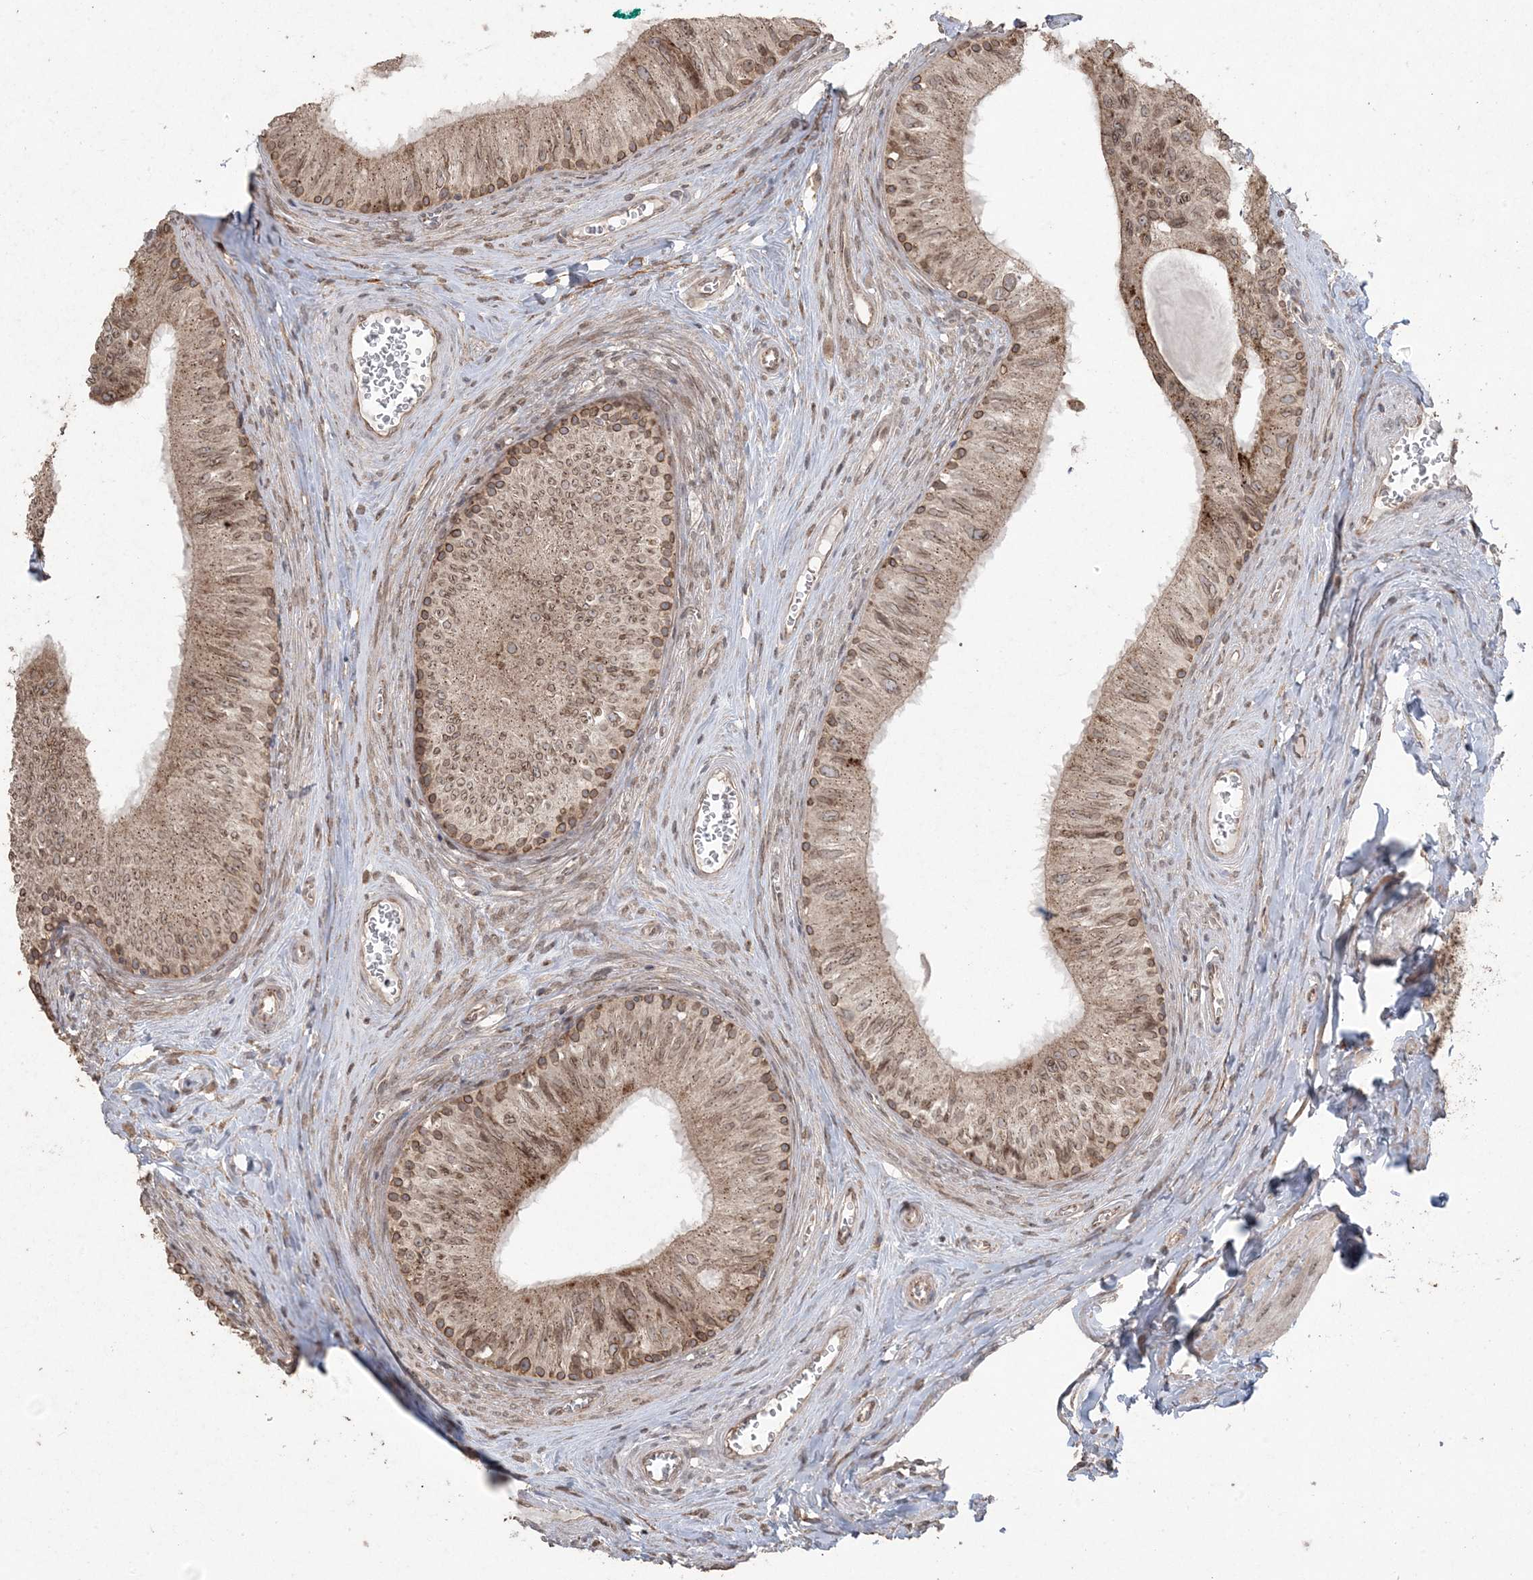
{"staining": {"intensity": "moderate", "quantity": ">75%", "location": "cytoplasmic/membranous,nuclear"}, "tissue": "epididymis", "cell_type": "Glandular cells", "image_type": "normal", "snomed": [{"axis": "morphology", "description": "Normal tissue, NOS"}, {"axis": "topography", "description": "Epididymis"}], "caption": "Epididymis stained with a brown dye exhibits moderate cytoplasmic/membranous,nuclear positive expression in approximately >75% of glandular cells.", "gene": "DDX19B", "patient": {"sex": "male", "age": 46}}